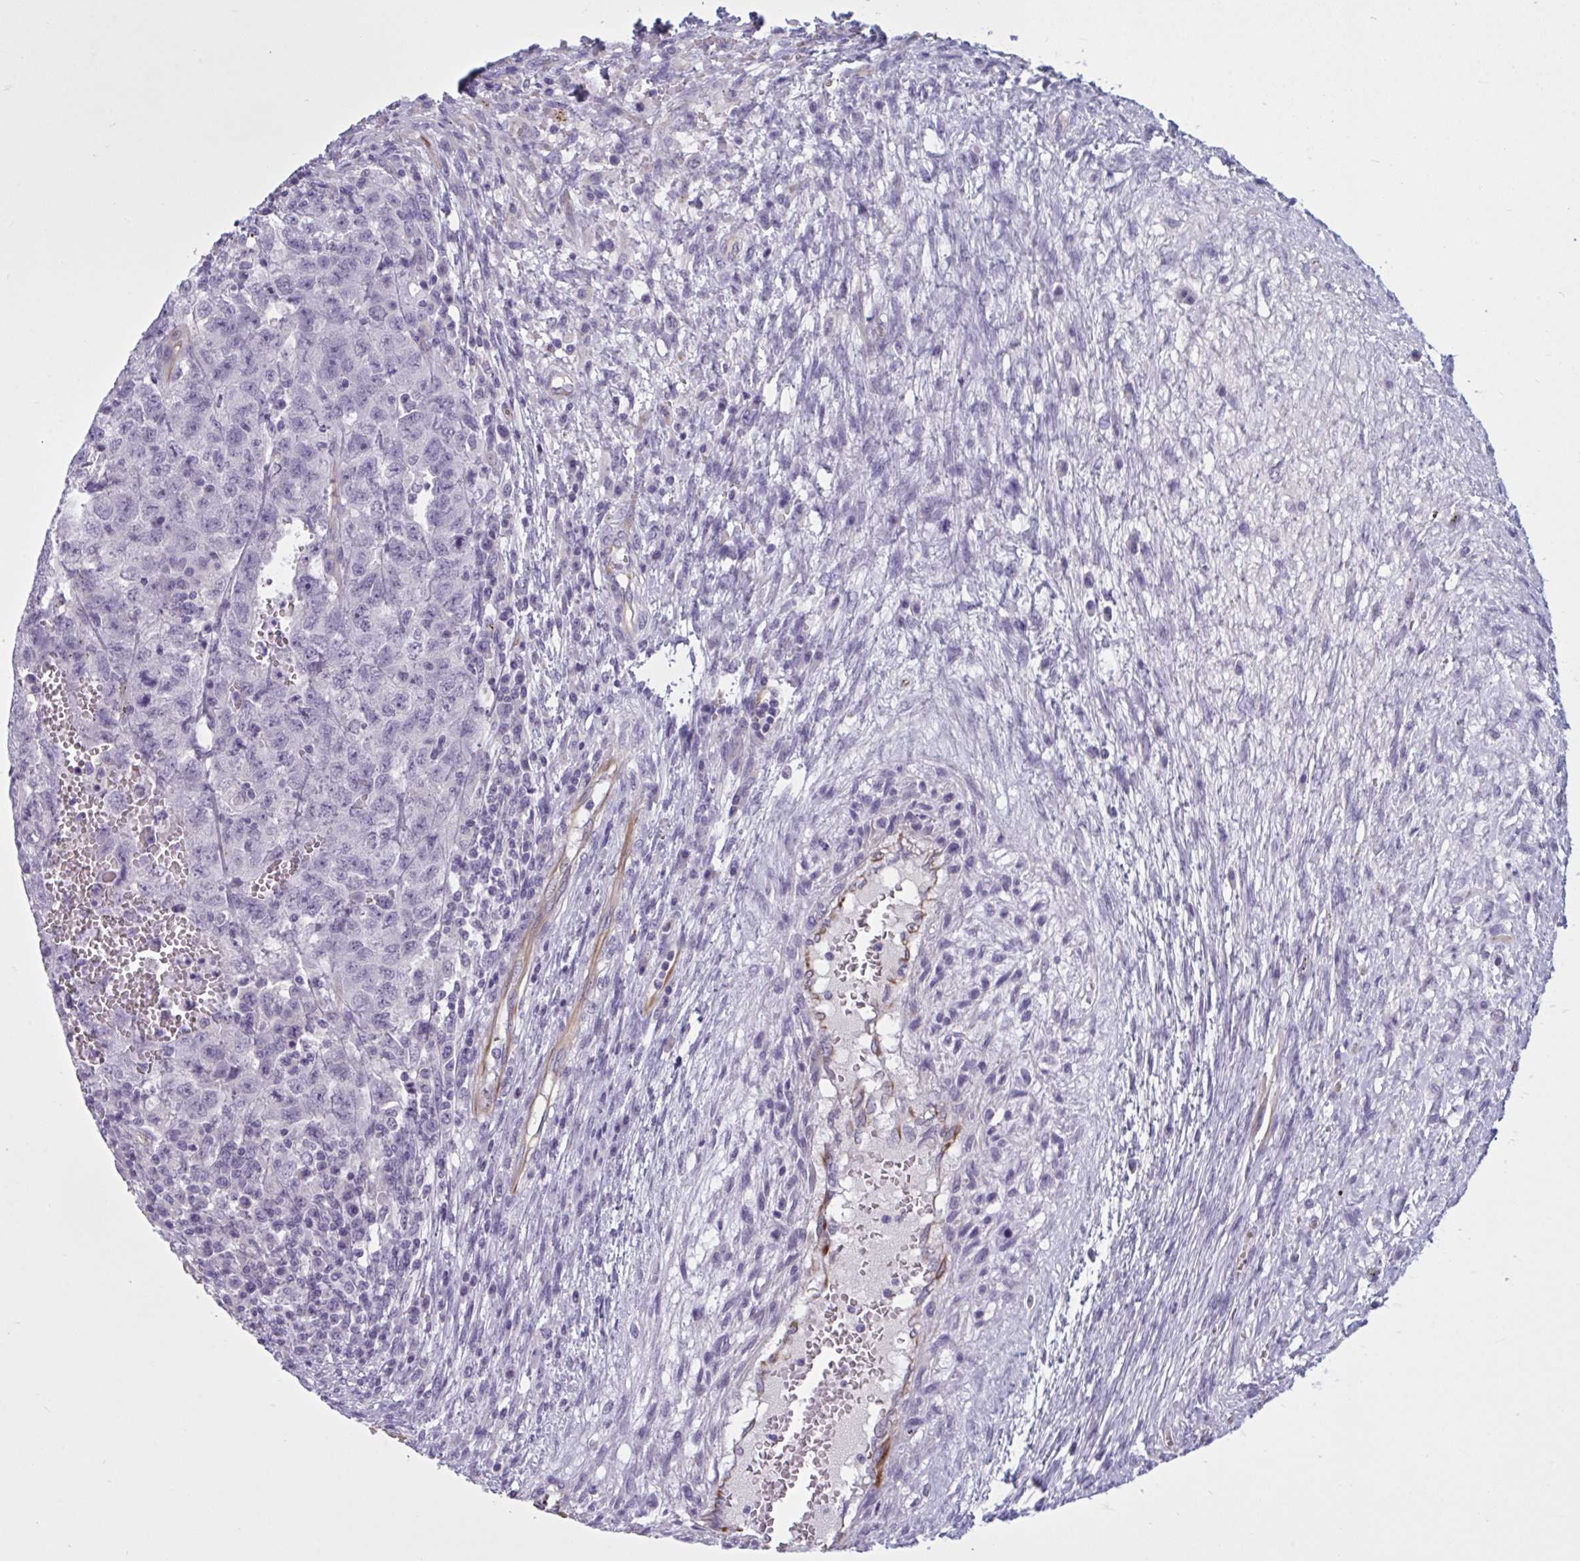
{"staining": {"intensity": "negative", "quantity": "none", "location": "none"}, "tissue": "testis cancer", "cell_type": "Tumor cells", "image_type": "cancer", "snomed": [{"axis": "morphology", "description": "Carcinoma, Embryonal, NOS"}, {"axis": "topography", "description": "Testis"}], "caption": "Tumor cells show no significant protein staining in testis cancer.", "gene": "OR1L3", "patient": {"sex": "male", "age": 26}}